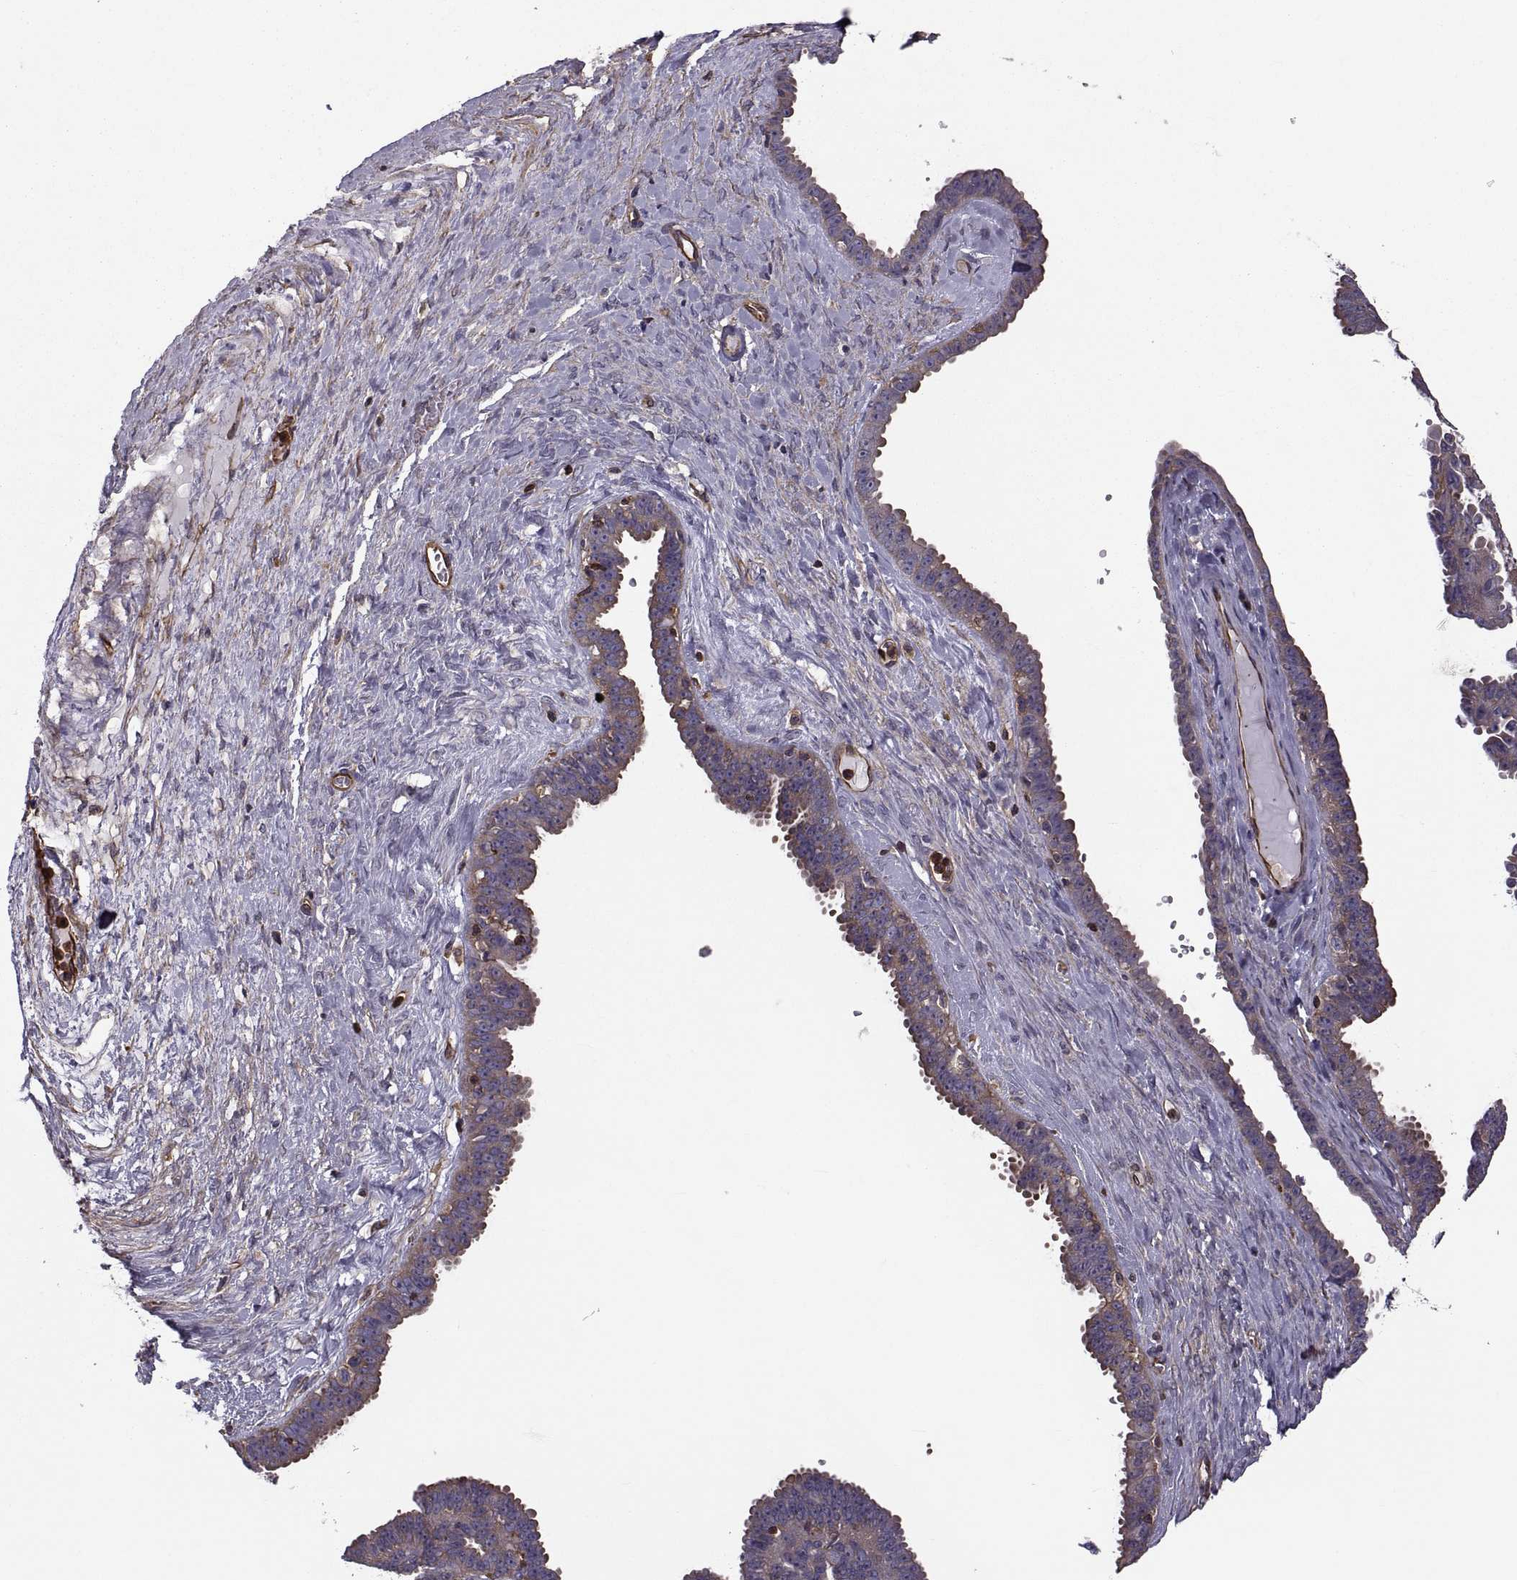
{"staining": {"intensity": "moderate", "quantity": "25%-75%", "location": "cytoplasmic/membranous"}, "tissue": "ovarian cancer", "cell_type": "Tumor cells", "image_type": "cancer", "snomed": [{"axis": "morphology", "description": "Cystadenocarcinoma, serous, NOS"}, {"axis": "topography", "description": "Ovary"}], "caption": "DAB immunohistochemical staining of human ovarian cancer exhibits moderate cytoplasmic/membranous protein expression in approximately 25%-75% of tumor cells.", "gene": "MYH9", "patient": {"sex": "female", "age": 71}}